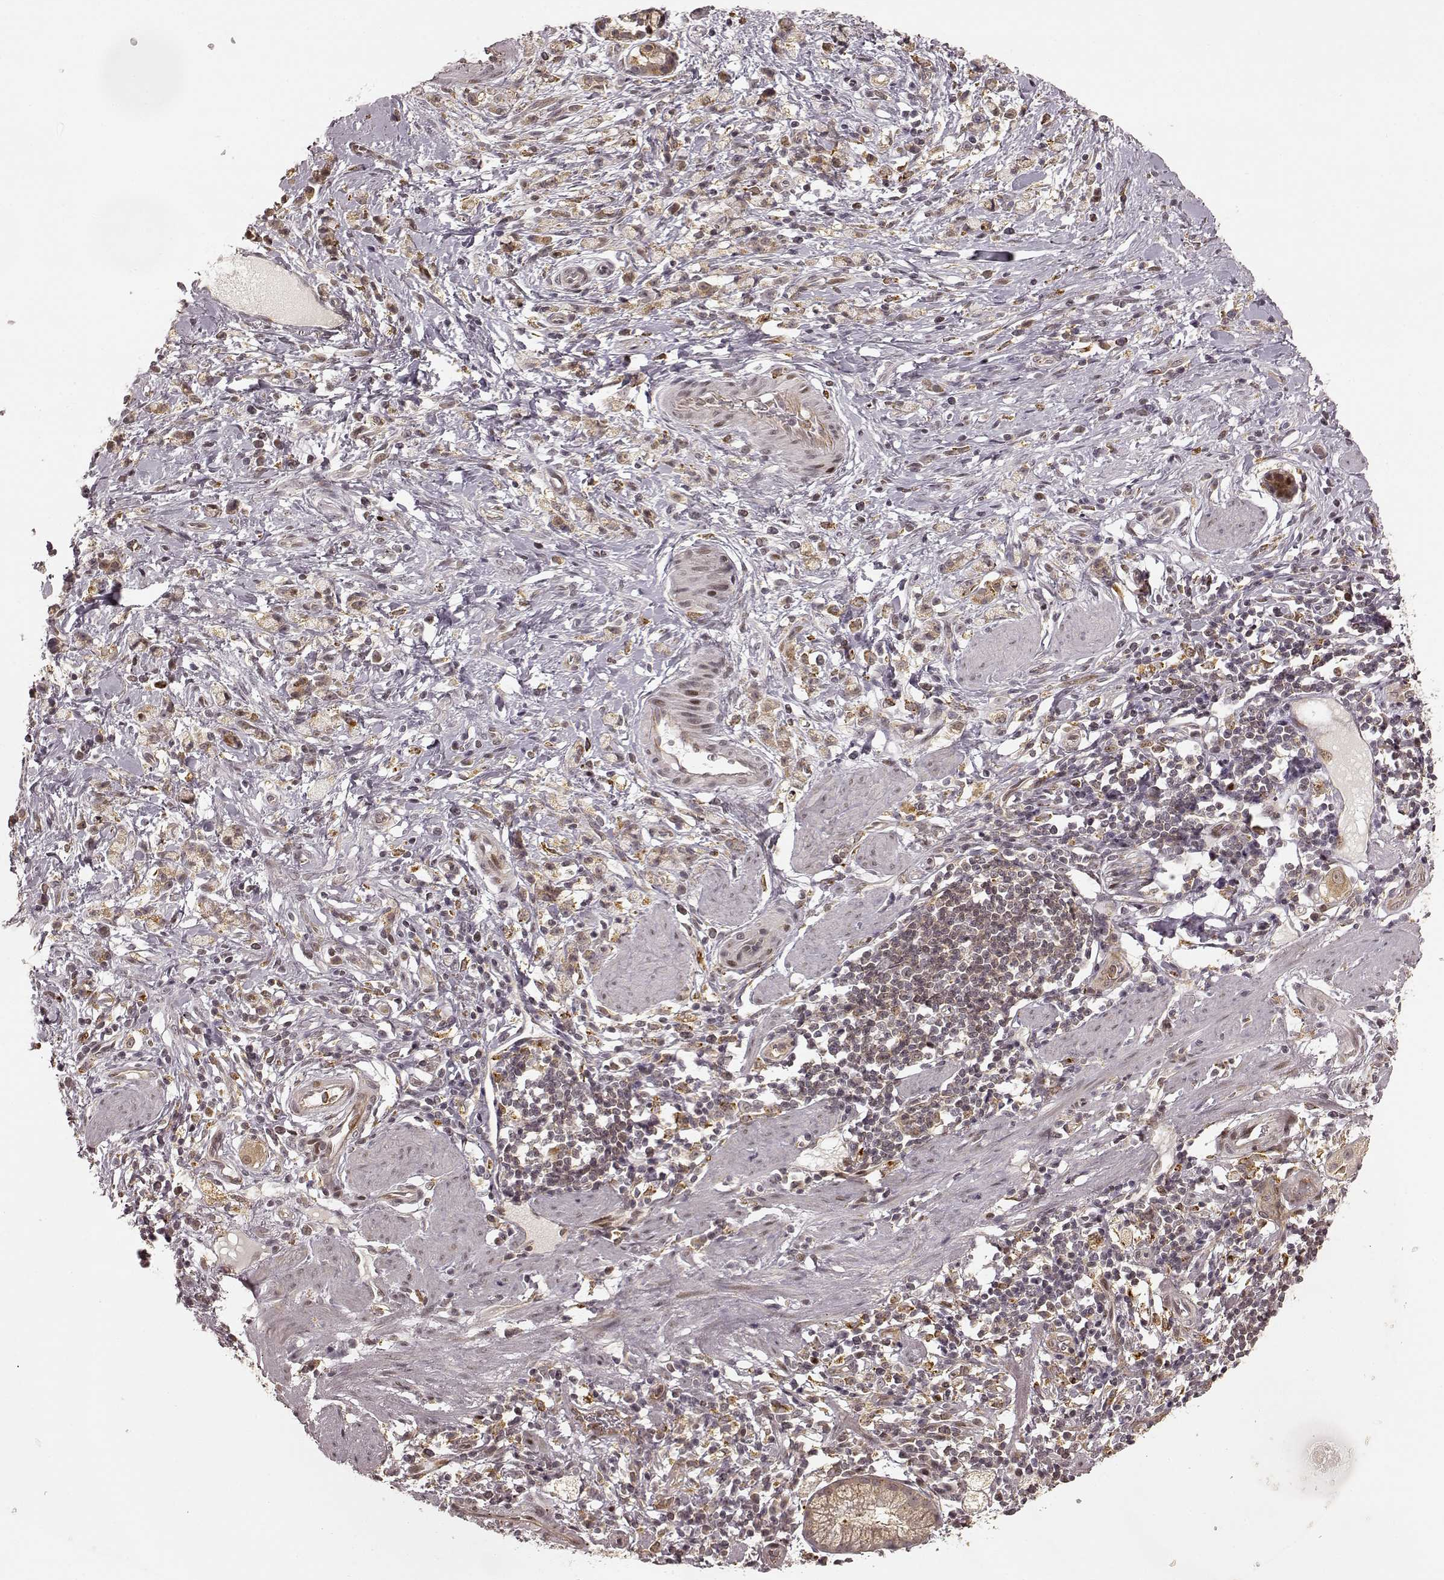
{"staining": {"intensity": "moderate", "quantity": ">75%", "location": "cytoplasmic/membranous"}, "tissue": "stomach cancer", "cell_type": "Tumor cells", "image_type": "cancer", "snomed": [{"axis": "morphology", "description": "Adenocarcinoma, NOS"}, {"axis": "topography", "description": "Stomach"}], "caption": "Stomach cancer (adenocarcinoma) was stained to show a protein in brown. There is medium levels of moderate cytoplasmic/membranous positivity in approximately >75% of tumor cells.", "gene": "SLC12A9", "patient": {"sex": "male", "age": 58}}